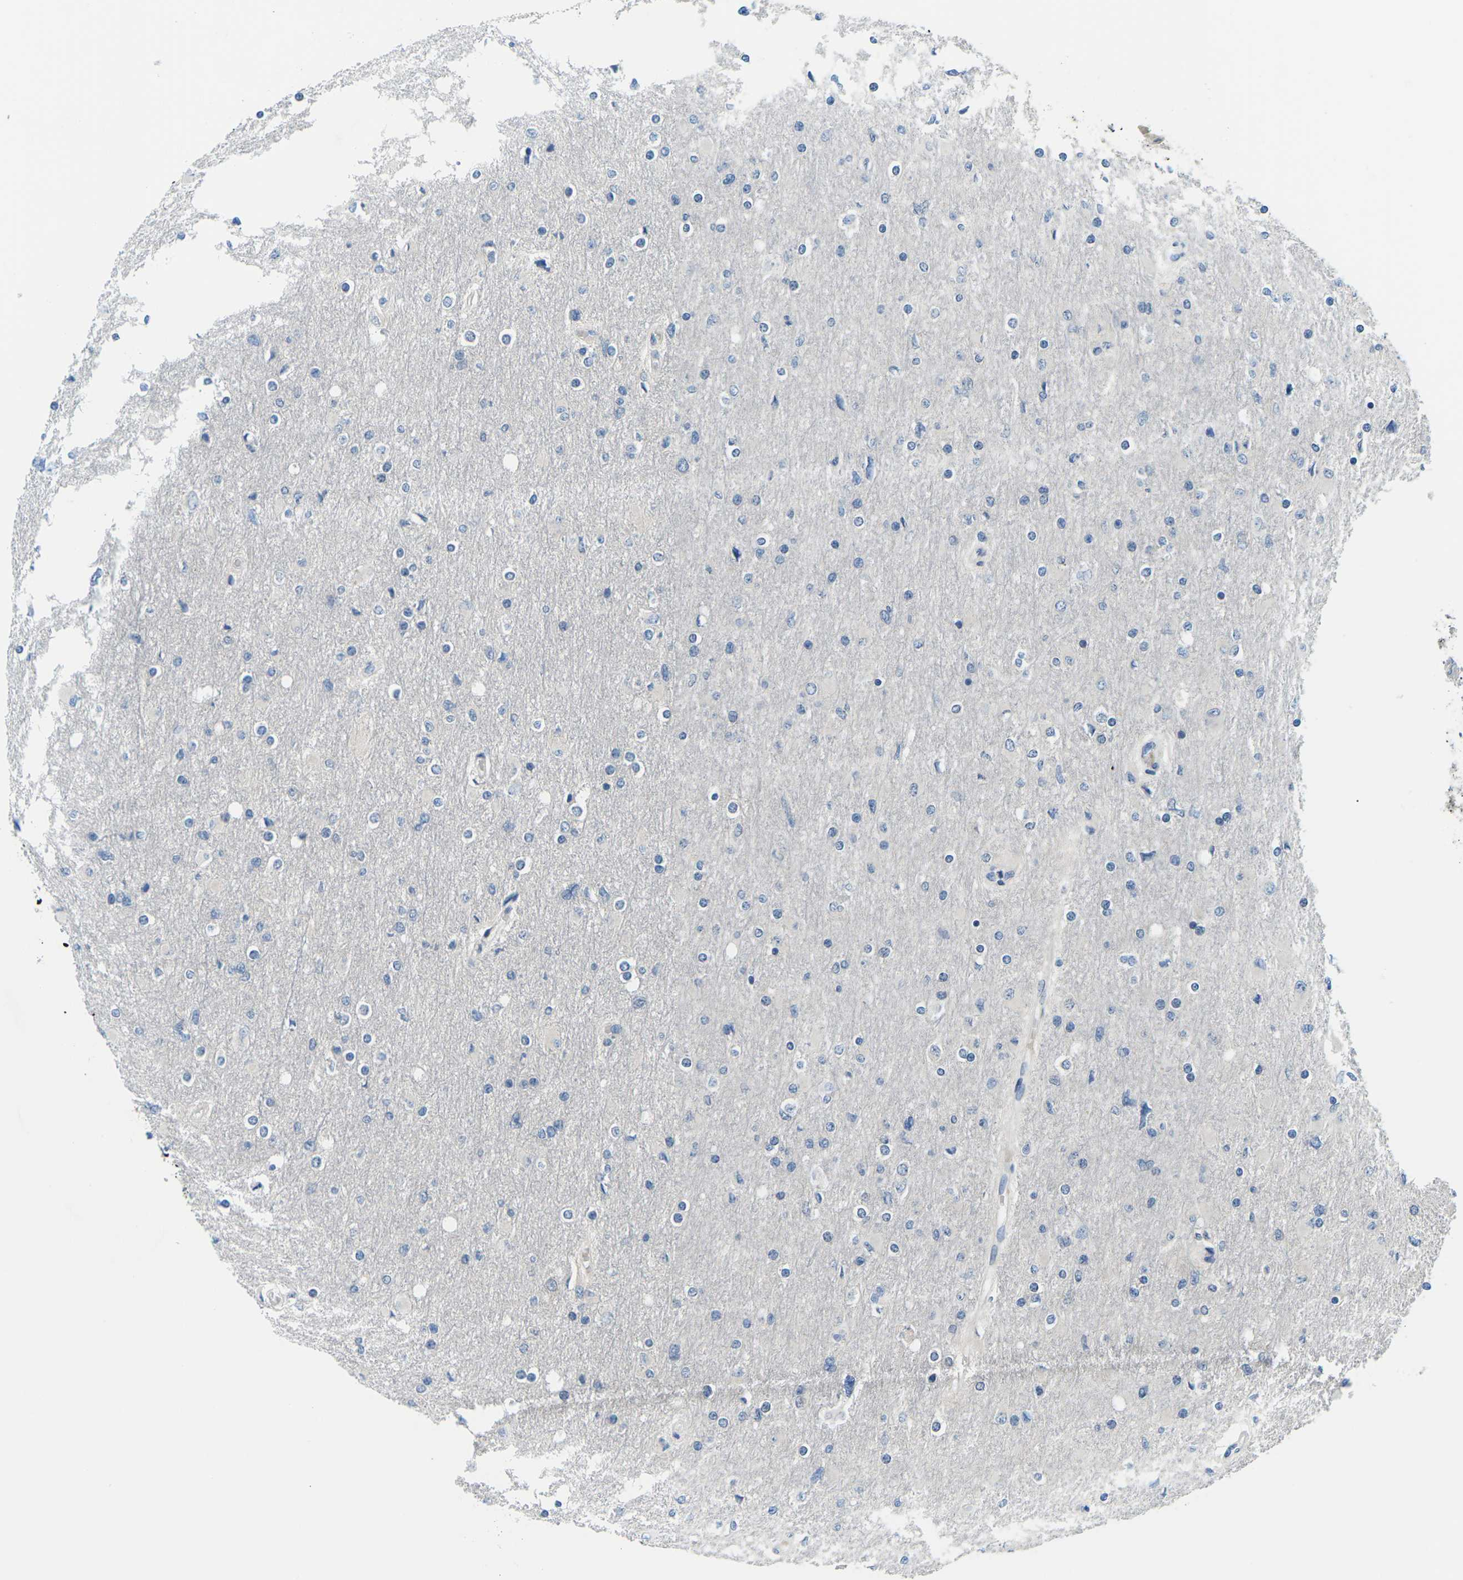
{"staining": {"intensity": "negative", "quantity": "none", "location": "none"}, "tissue": "glioma", "cell_type": "Tumor cells", "image_type": "cancer", "snomed": [{"axis": "morphology", "description": "Glioma, malignant, High grade"}, {"axis": "topography", "description": "Cerebral cortex"}], "caption": "Malignant glioma (high-grade) stained for a protein using IHC demonstrates no staining tumor cells.", "gene": "CTNND1", "patient": {"sex": "female", "age": 36}}